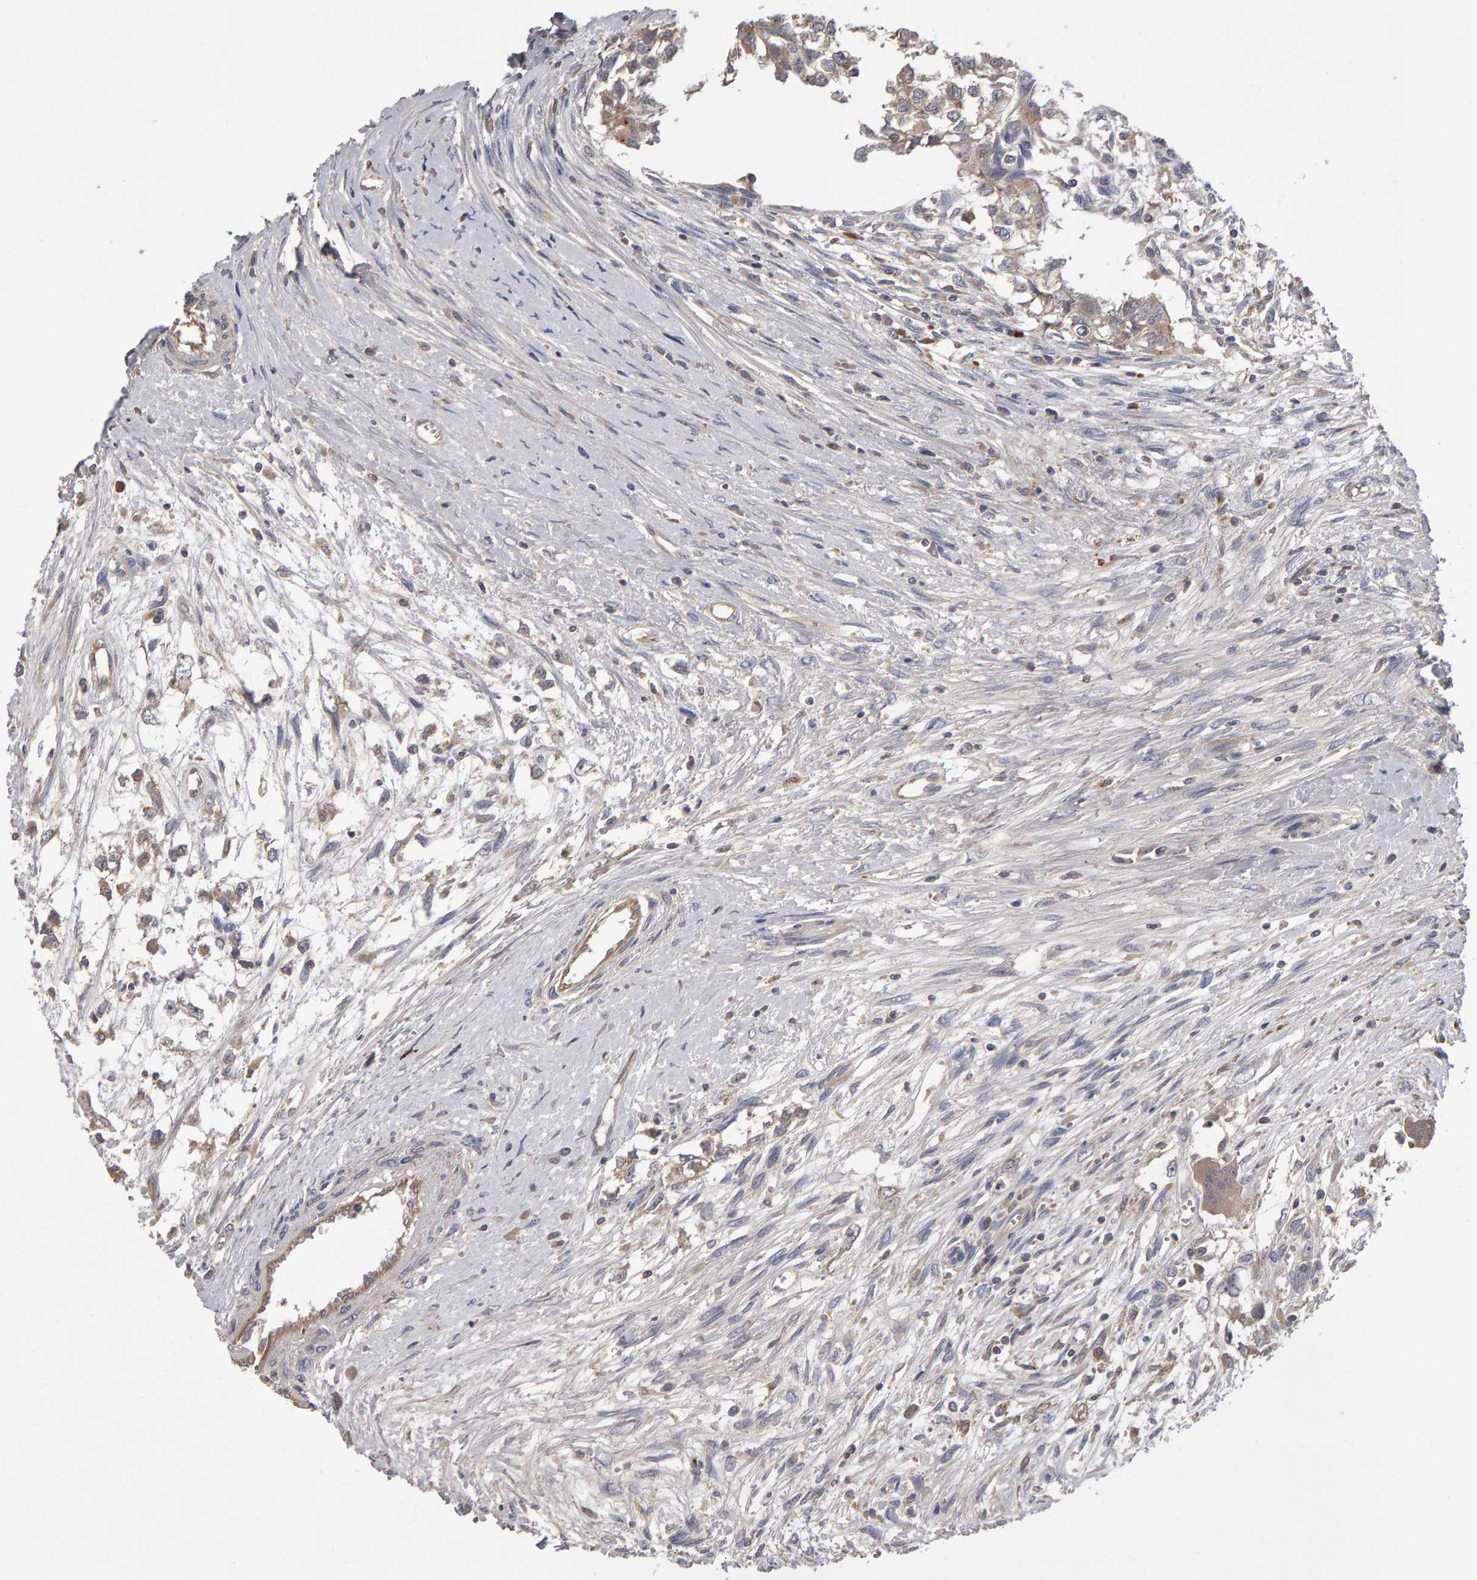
{"staining": {"intensity": "weak", "quantity": "<25%", "location": "cytoplasmic/membranous"}, "tissue": "testis cancer", "cell_type": "Tumor cells", "image_type": "cancer", "snomed": [{"axis": "morphology", "description": "Seminoma, NOS"}, {"axis": "morphology", "description": "Carcinoma, Embryonal, NOS"}, {"axis": "topography", "description": "Testis"}], "caption": "An immunohistochemistry (IHC) histopathology image of testis cancer is shown. There is no staining in tumor cells of testis cancer.", "gene": "PGS1", "patient": {"sex": "male", "age": 51}}